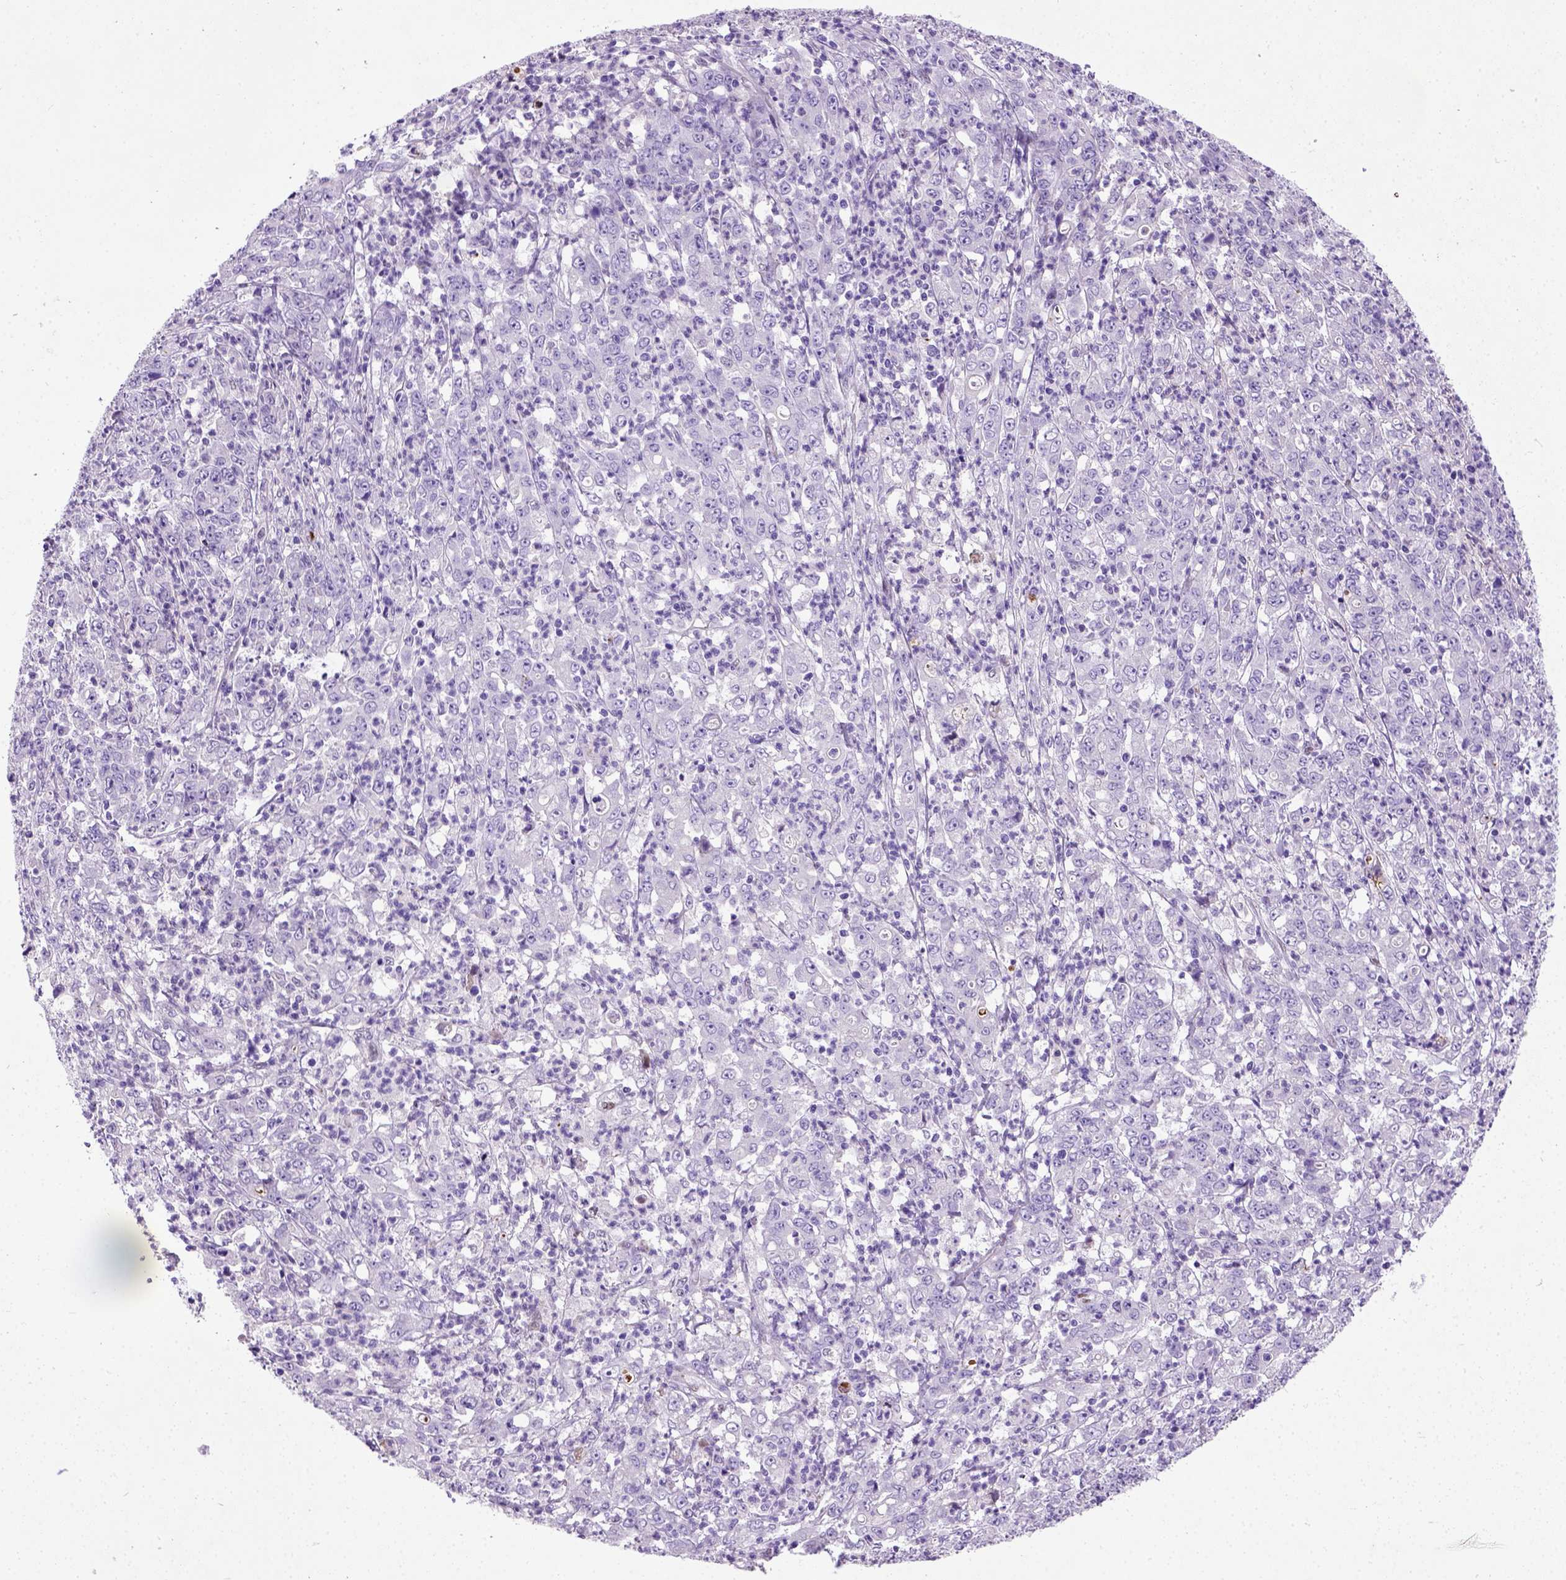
{"staining": {"intensity": "negative", "quantity": "none", "location": "none"}, "tissue": "stomach cancer", "cell_type": "Tumor cells", "image_type": "cancer", "snomed": [{"axis": "morphology", "description": "Adenocarcinoma, NOS"}, {"axis": "topography", "description": "Stomach, lower"}], "caption": "The immunohistochemistry (IHC) histopathology image has no significant positivity in tumor cells of stomach cancer tissue.", "gene": "ADAMTS8", "patient": {"sex": "female", "age": 71}}